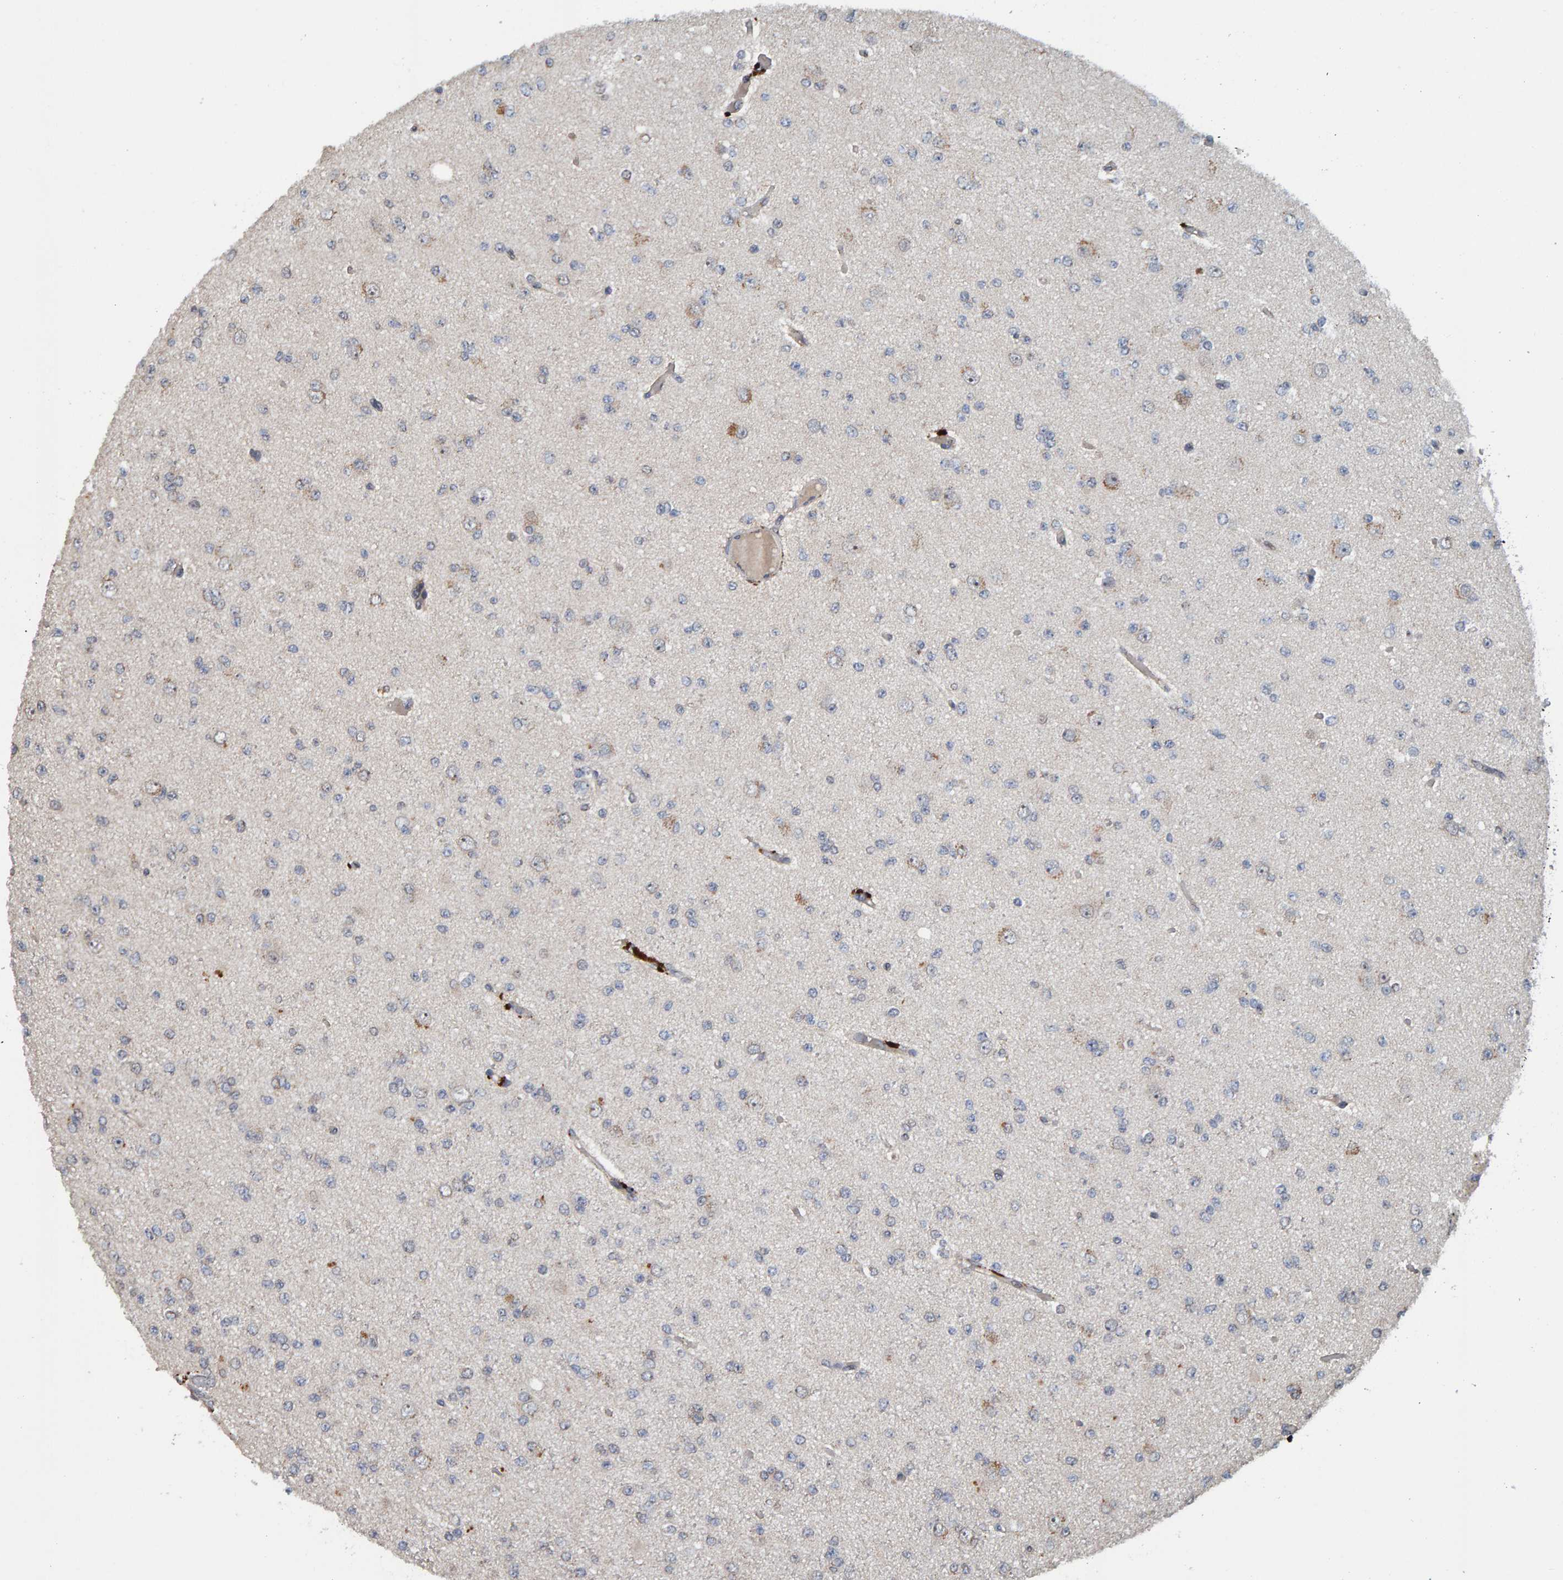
{"staining": {"intensity": "negative", "quantity": "none", "location": "none"}, "tissue": "glioma", "cell_type": "Tumor cells", "image_type": "cancer", "snomed": [{"axis": "morphology", "description": "Glioma, malignant, Low grade"}, {"axis": "topography", "description": "Brain"}], "caption": "Protein analysis of glioma displays no significant positivity in tumor cells.", "gene": "CCDC25", "patient": {"sex": "female", "age": 22}}